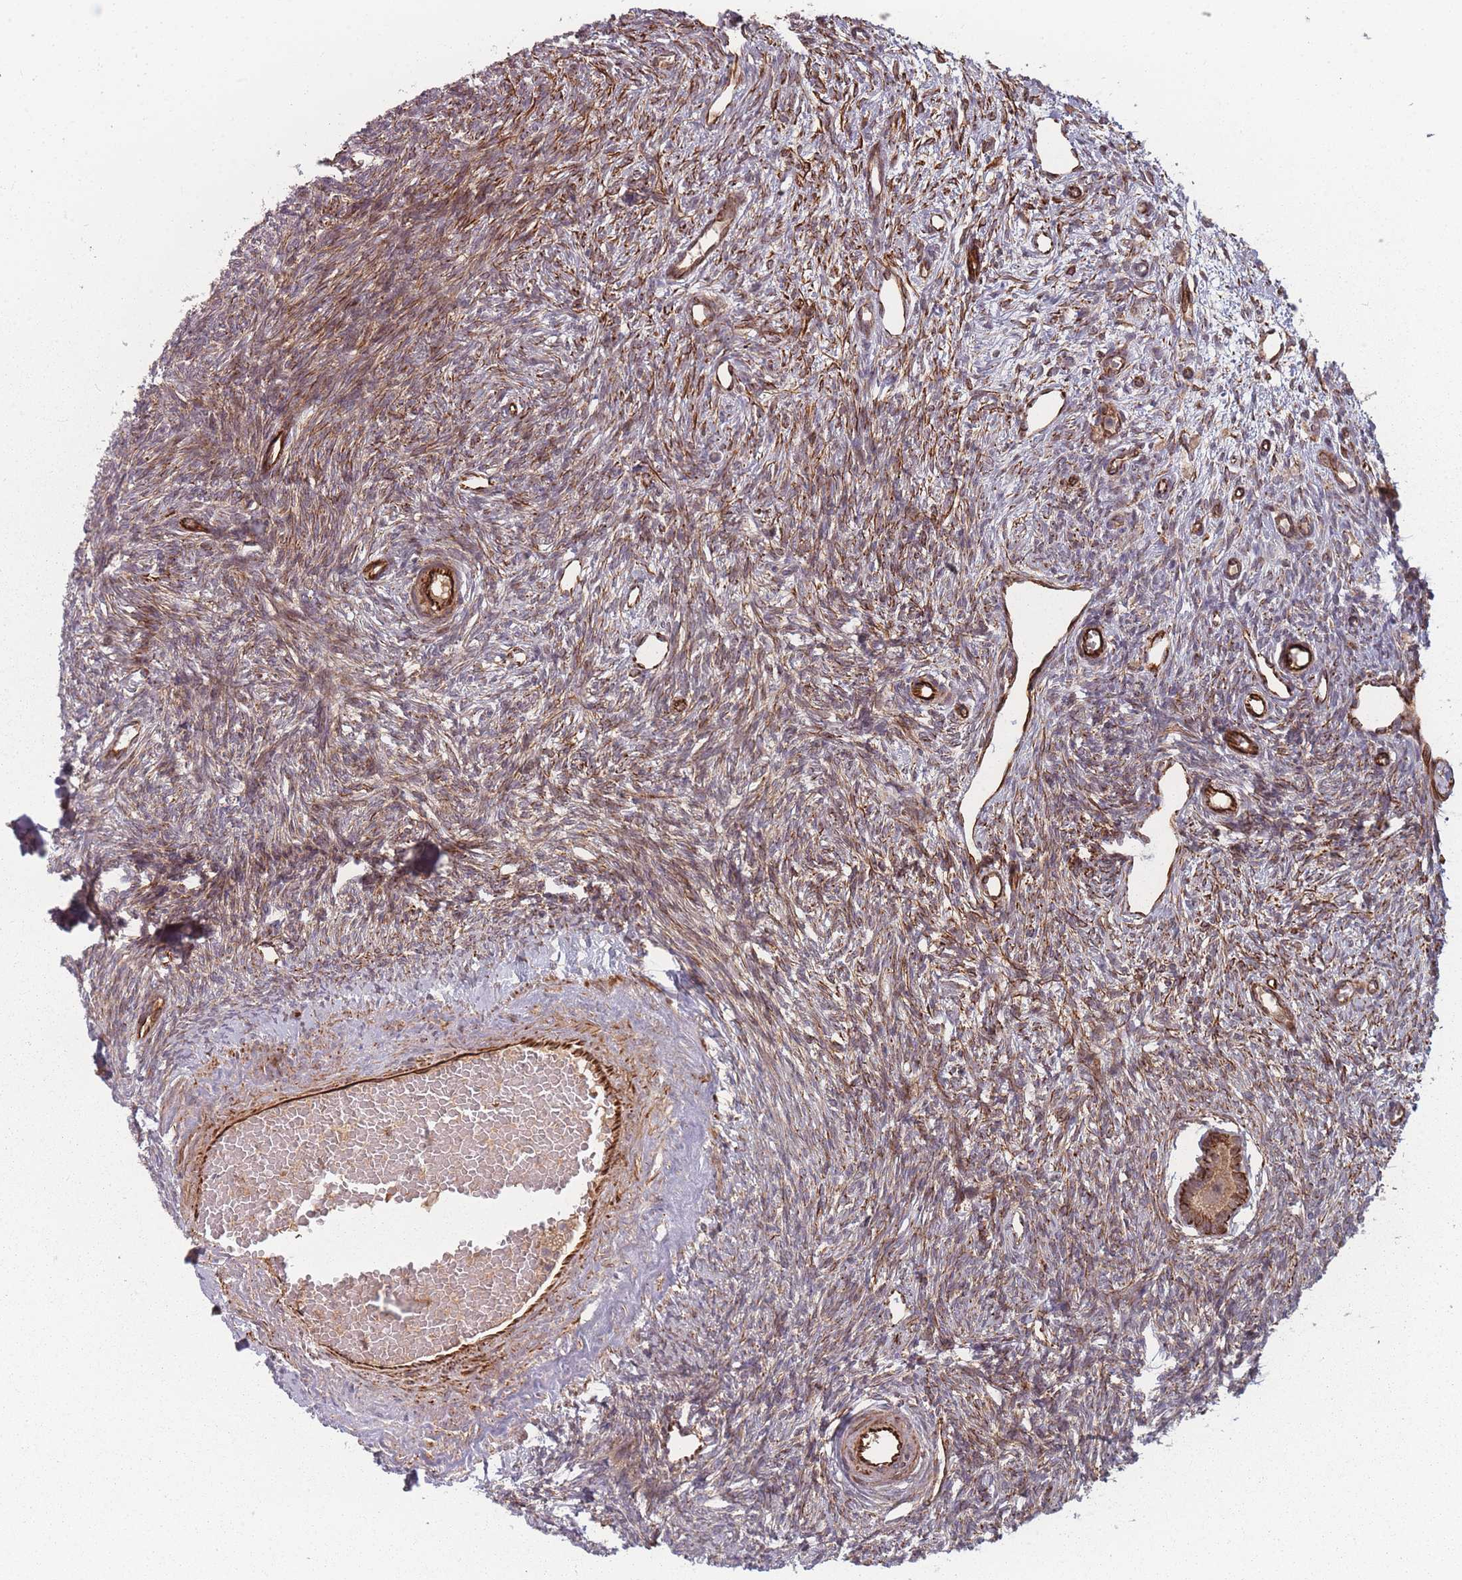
{"staining": {"intensity": "moderate", "quantity": ">75%", "location": "cytoplasmic/membranous"}, "tissue": "ovary", "cell_type": "Follicle cells", "image_type": "normal", "snomed": [{"axis": "morphology", "description": "Normal tissue, NOS"}, {"axis": "morphology", "description": "Cyst, NOS"}, {"axis": "topography", "description": "Ovary"}], "caption": "Immunohistochemical staining of benign human ovary shows >75% levels of moderate cytoplasmic/membranous protein staining in approximately >75% of follicle cells. The protein is shown in brown color, while the nuclei are stained blue.", "gene": "EEF1AKMT2", "patient": {"sex": "female", "age": 33}}